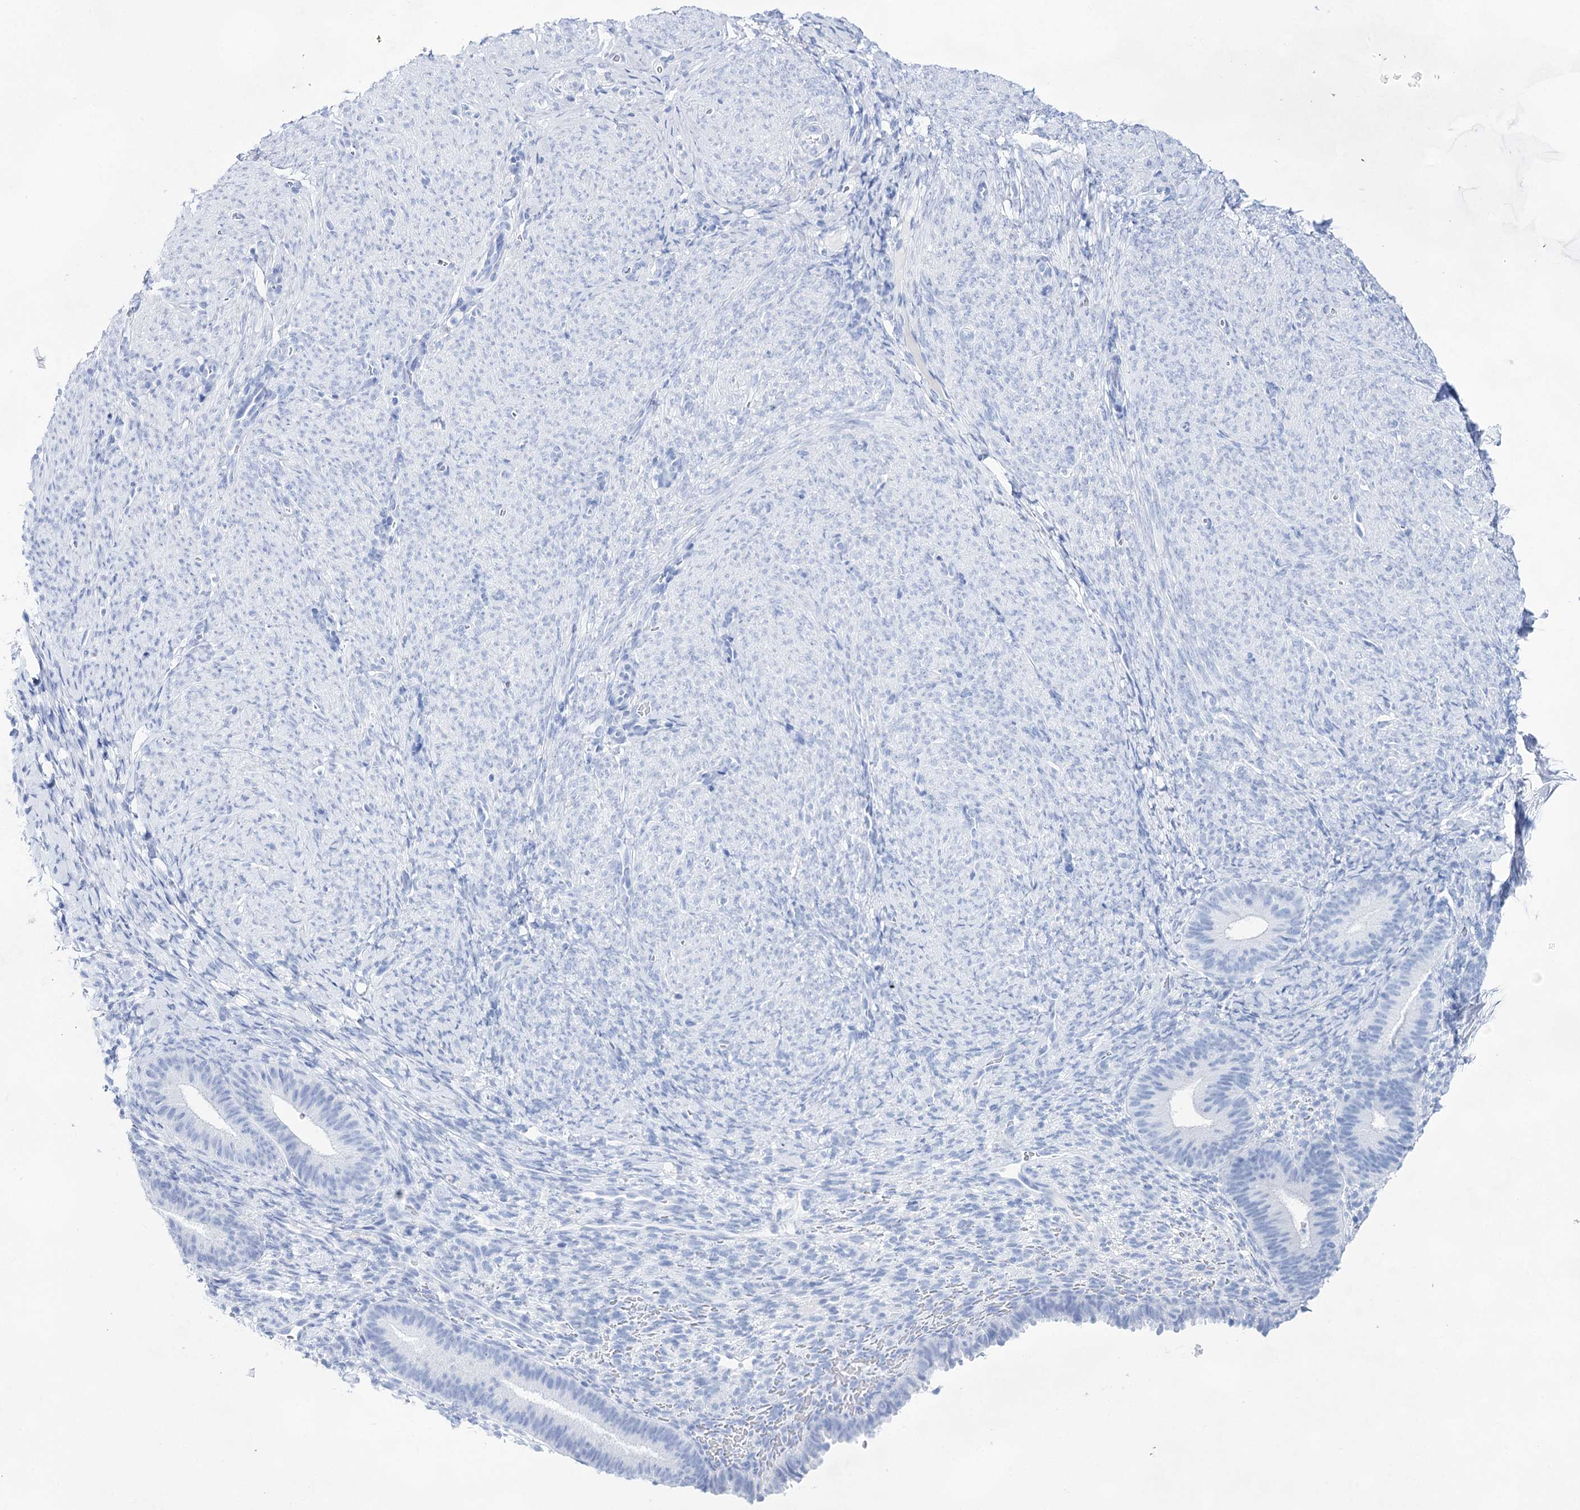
{"staining": {"intensity": "negative", "quantity": "none", "location": "none"}, "tissue": "endometrium", "cell_type": "Cells in endometrial stroma", "image_type": "normal", "snomed": [{"axis": "morphology", "description": "Normal tissue, NOS"}, {"axis": "topography", "description": "Endometrium"}], "caption": "Immunohistochemistry (IHC) of benign human endometrium exhibits no positivity in cells in endometrial stroma.", "gene": "LALBA", "patient": {"sex": "female", "age": 65}}